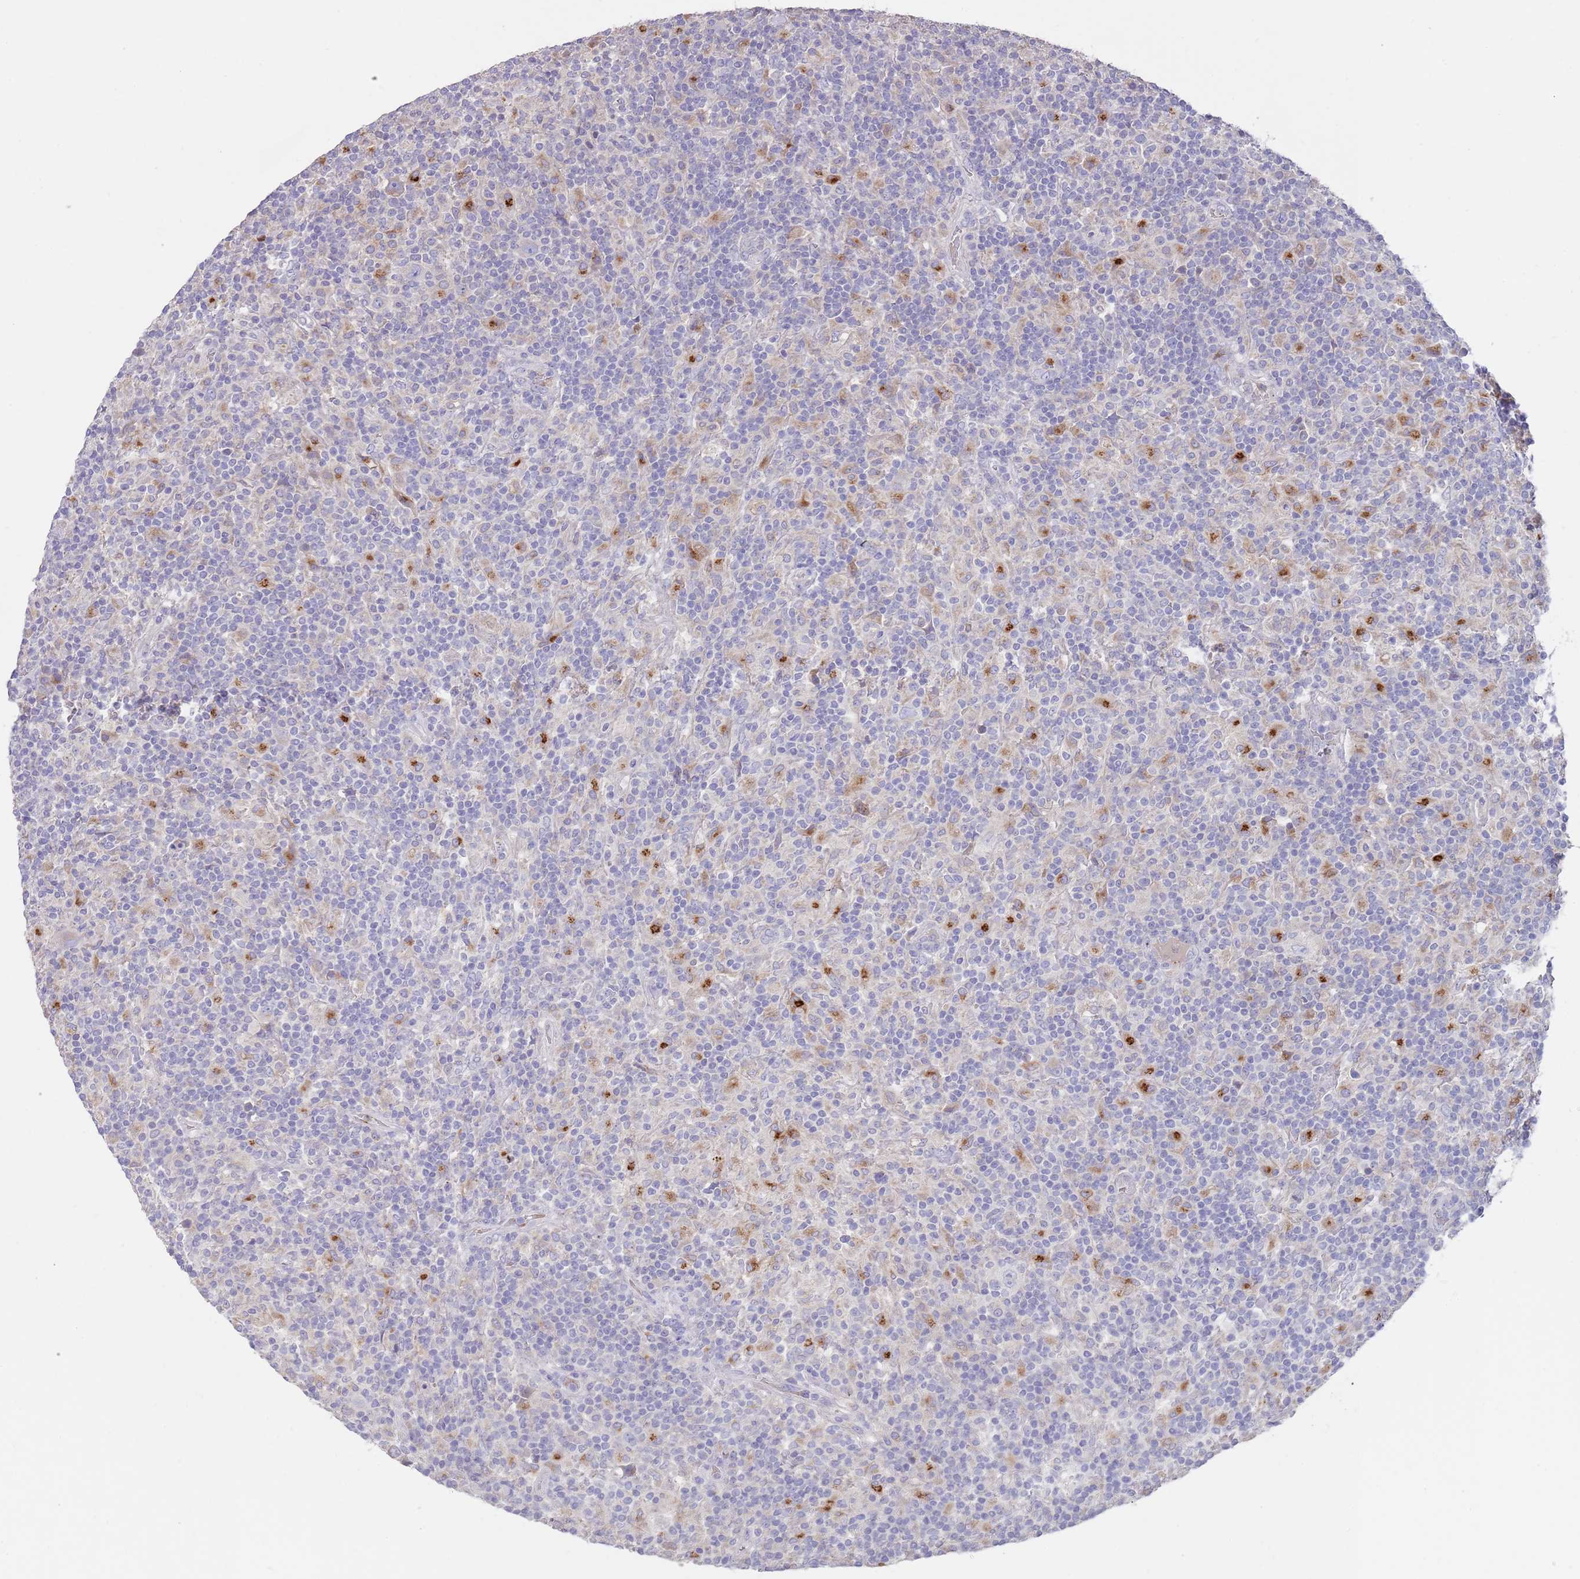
{"staining": {"intensity": "negative", "quantity": "none", "location": "none"}, "tissue": "lymphoma", "cell_type": "Tumor cells", "image_type": "cancer", "snomed": [{"axis": "morphology", "description": "Hodgkin's disease, NOS"}, {"axis": "topography", "description": "Lymph node"}], "caption": "IHC micrograph of human Hodgkin's disease stained for a protein (brown), which reveals no staining in tumor cells.", "gene": "TMEM251", "patient": {"sex": "male", "age": 70}}